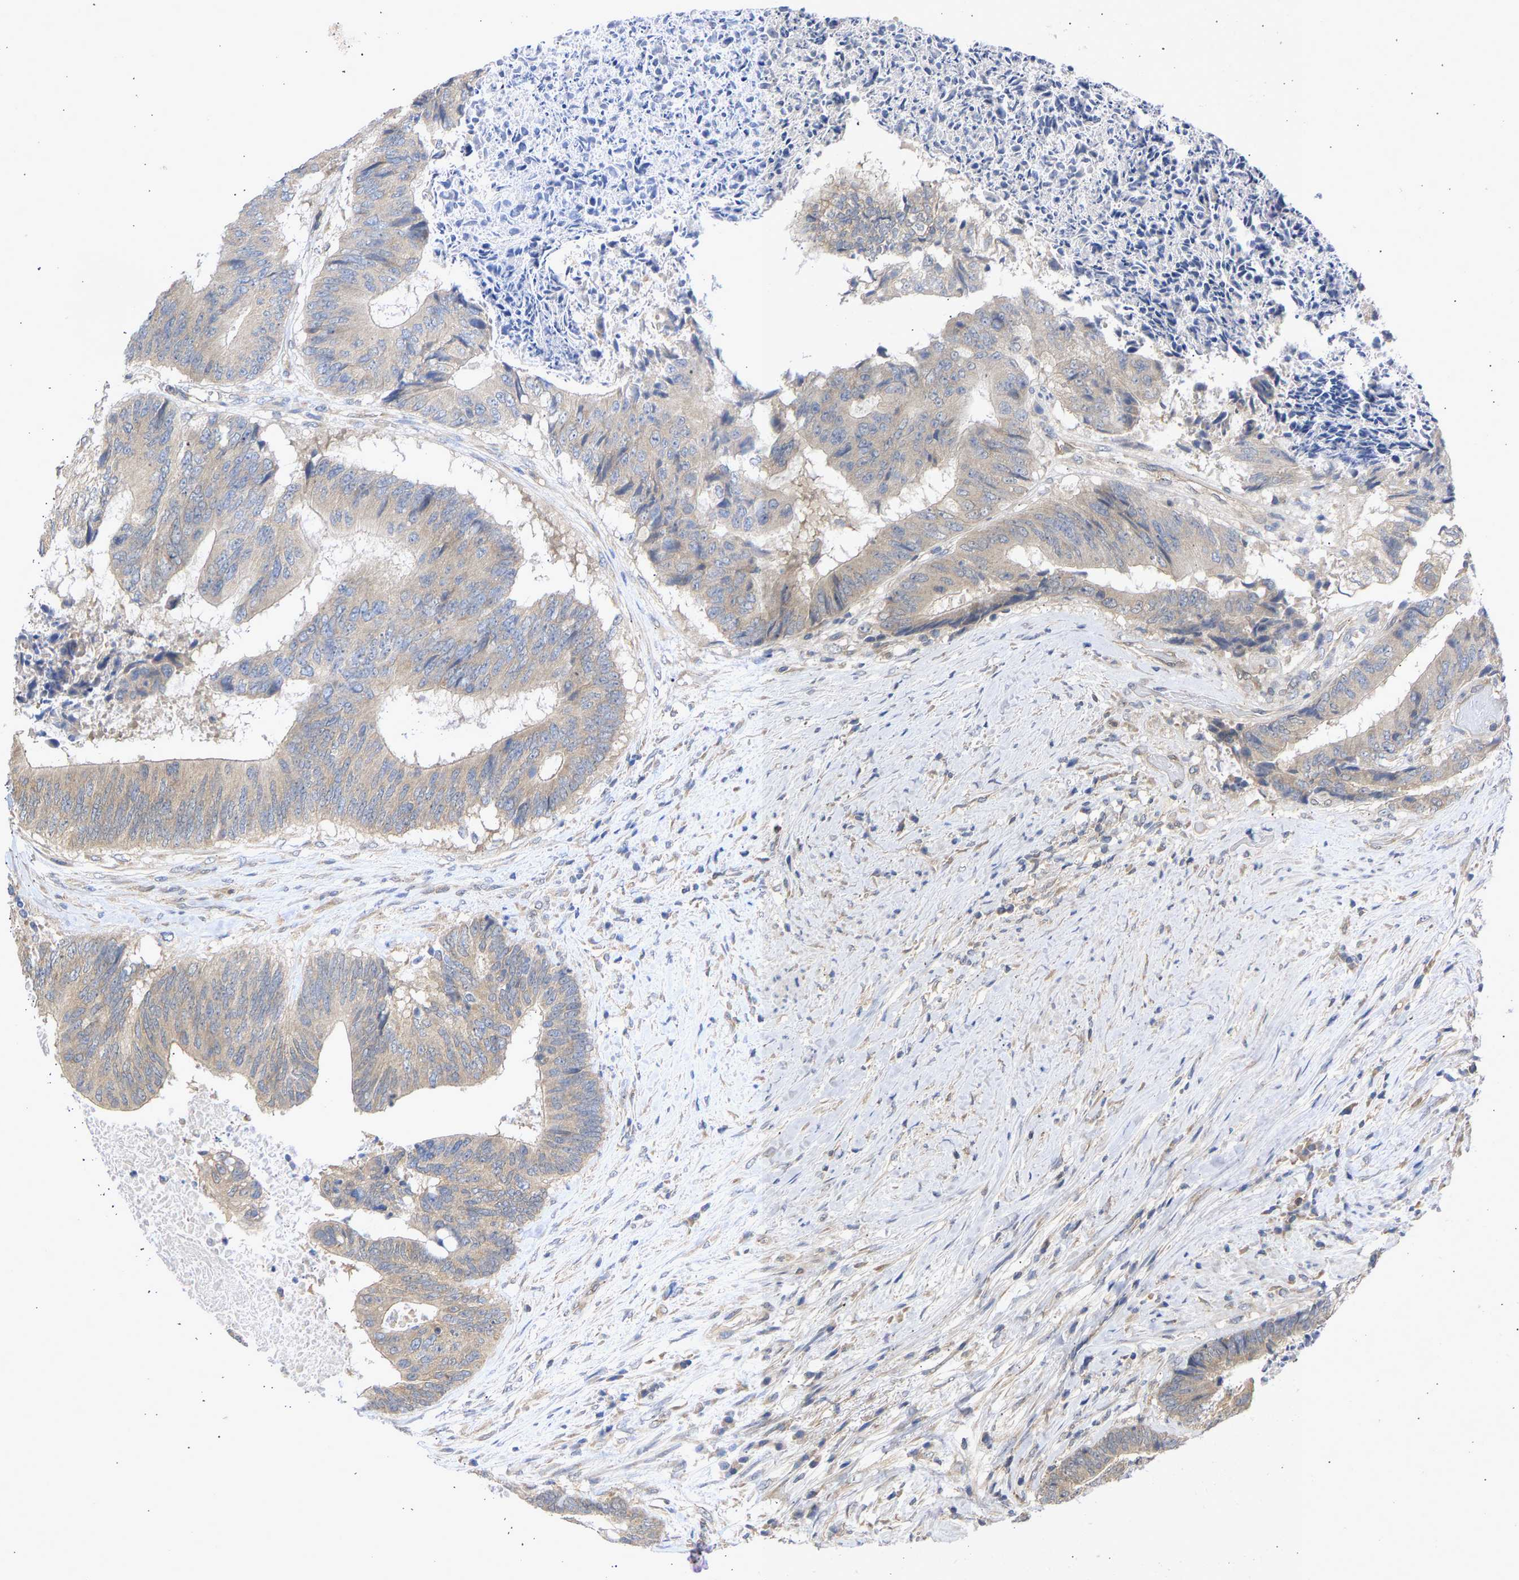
{"staining": {"intensity": "weak", "quantity": ">75%", "location": "cytoplasmic/membranous"}, "tissue": "colorectal cancer", "cell_type": "Tumor cells", "image_type": "cancer", "snomed": [{"axis": "morphology", "description": "Adenocarcinoma, NOS"}, {"axis": "topography", "description": "Rectum"}], "caption": "Protein expression by immunohistochemistry shows weak cytoplasmic/membranous staining in approximately >75% of tumor cells in colorectal cancer. (DAB (3,3'-diaminobenzidine) IHC, brown staining for protein, blue staining for nuclei).", "gene": "MAP2K3", "patient": {"sex": "male", "age": 72}}